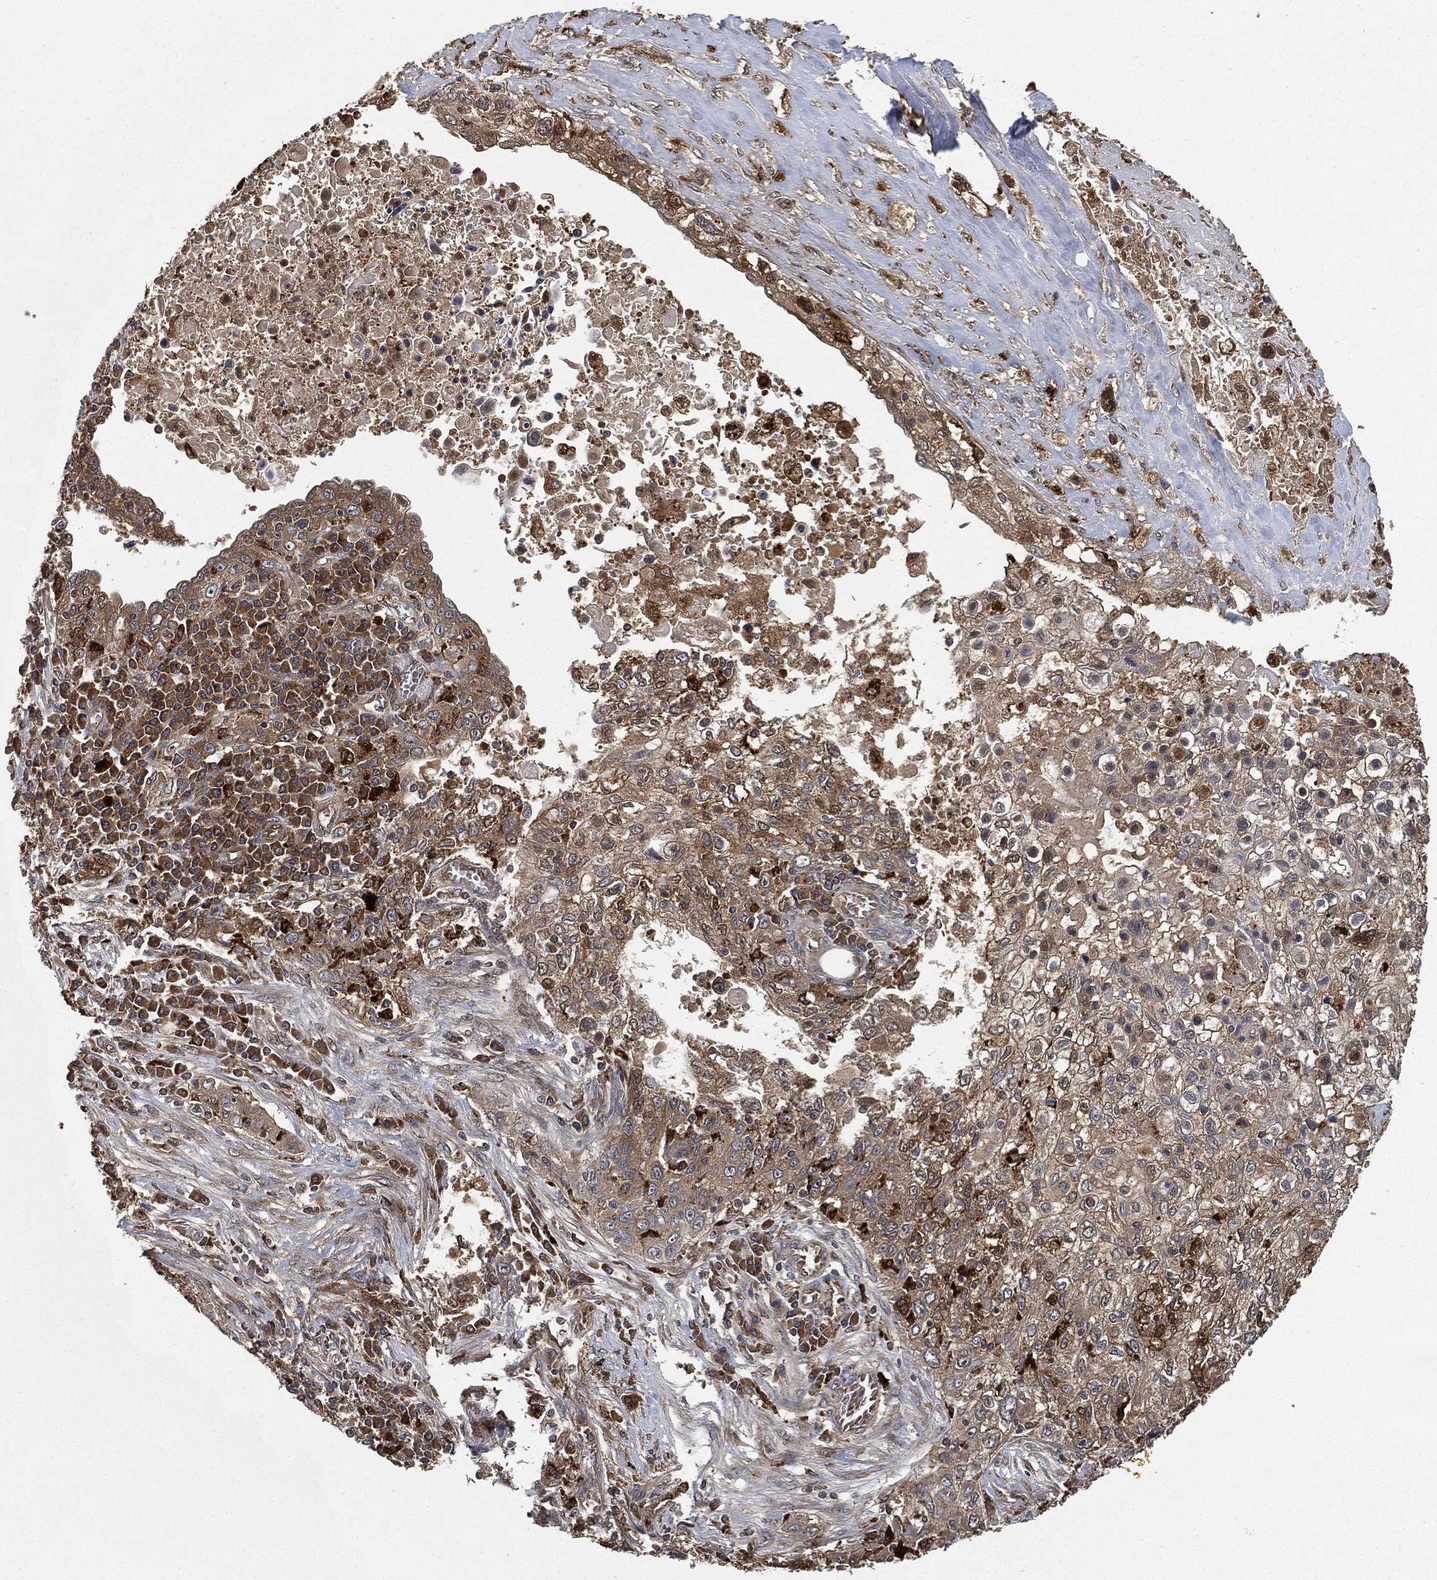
{"staining": {"intensity": "moderate", "quantity": "<25%", "location": "cytoplasmic/membranous"}, "tissue": "lung cancer", "cell_type": "Tumor cells", "image_type": "cancer", "snomed": [{"axis": "morphology", "description": "Squamous cell carcinoma, NOS"}, {"axis": "topography", "description": "Lung"}], "caption": "The histopathology image displays a brown stain indicating the presence of a protein in the cytoplasmic/membranous of tumor cells in lung cancer.", "gene": "BRAF", "patient": {"sex": "female", "age": 69}}